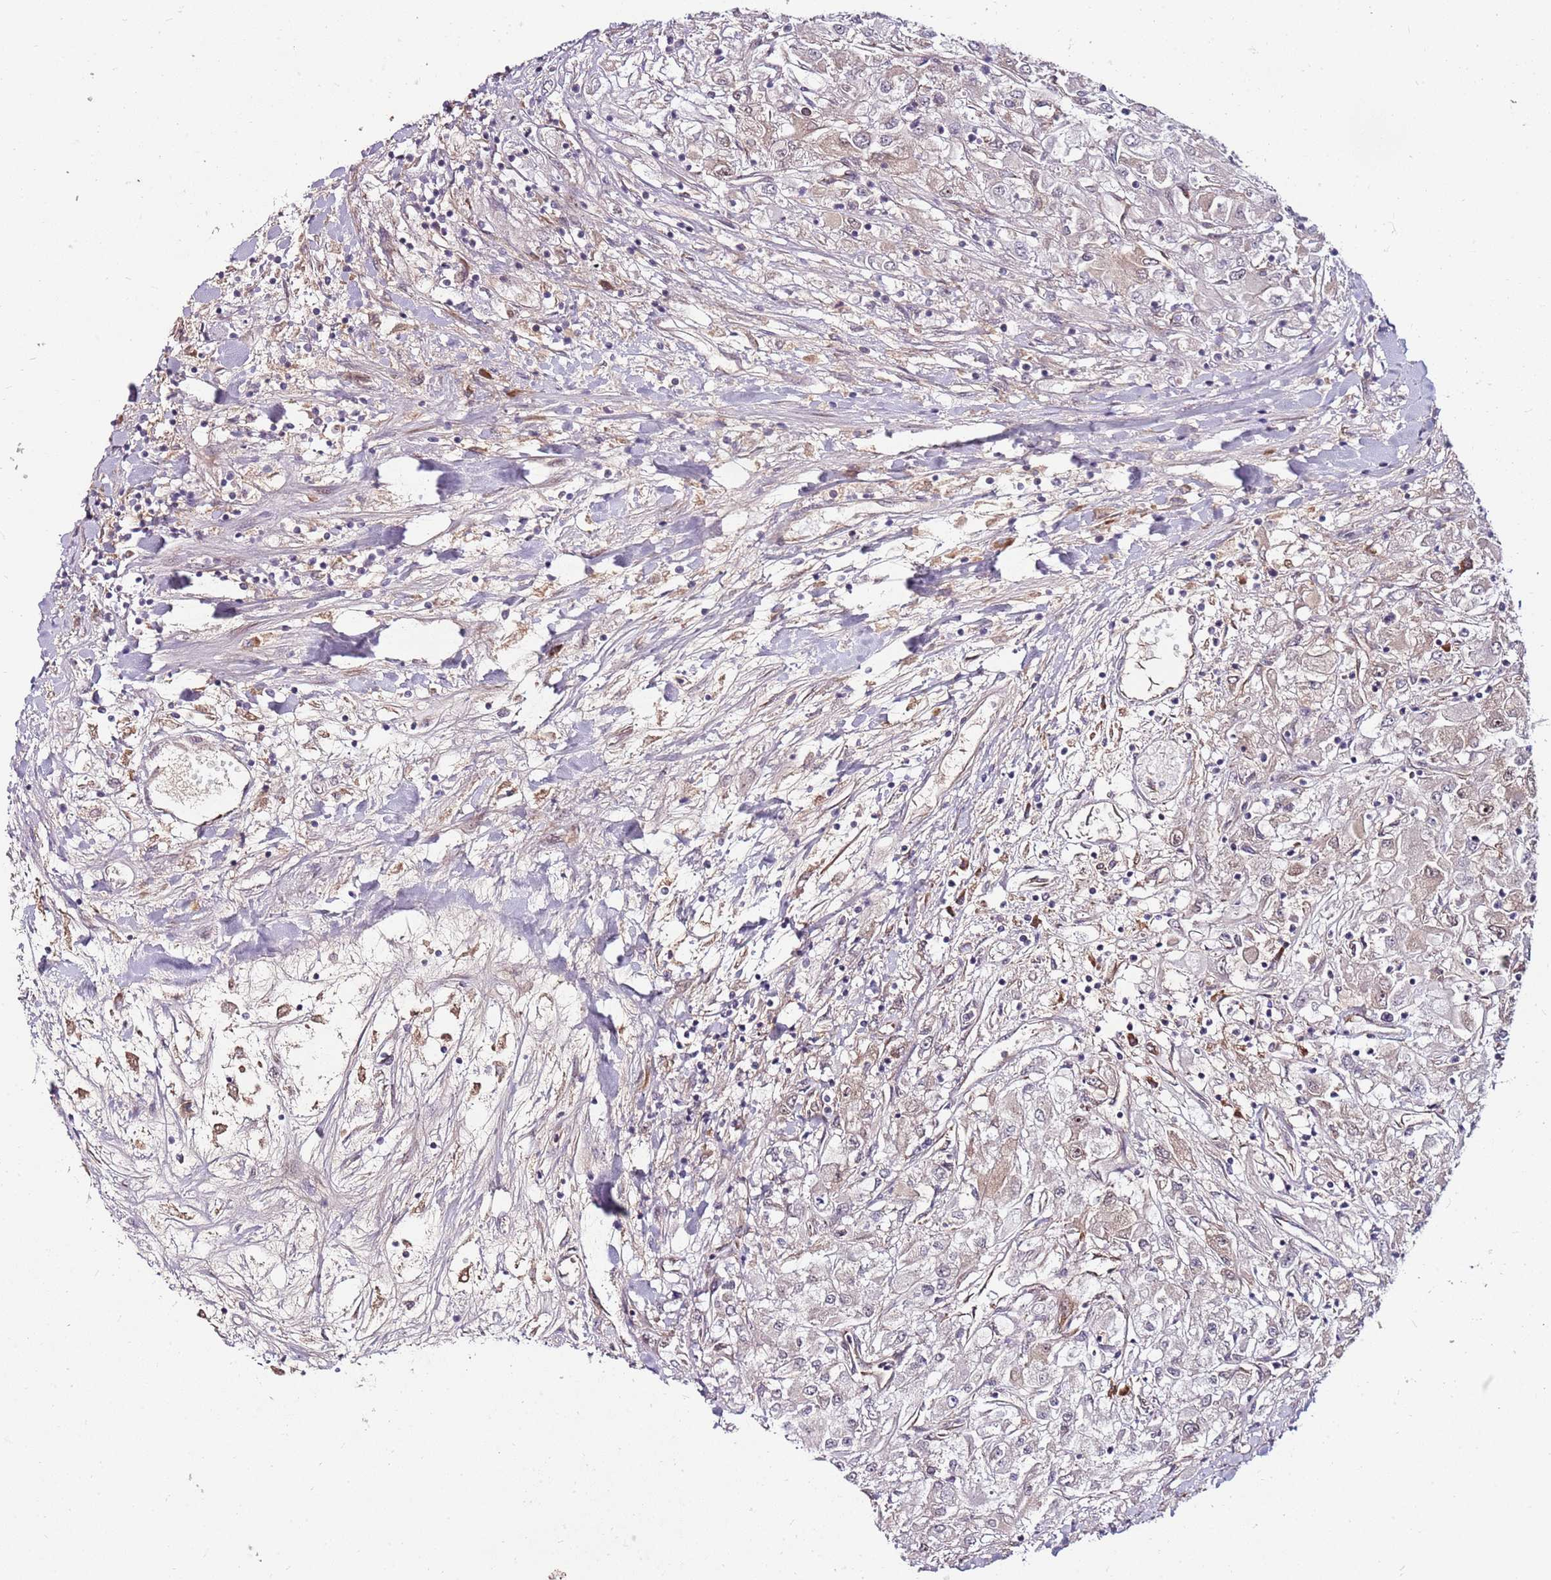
{"staining": {"intensity": "negative", "quantity": "none", "location": "none"}, "tissue": "renal cancer", "cell_type": "Tumor cells", "image_type": "cancer", "snomed": [{"axis": "morphology", "description": "Adenocarcinoma, NOS"}, {"axis": "topography", "description": "Kidney"}], "caption": "Tumor cells show no significant protein positivity in renal adenocarcinoma.", "gene": "FBXL22", "patient": {"sex": "male", "age": 80}}